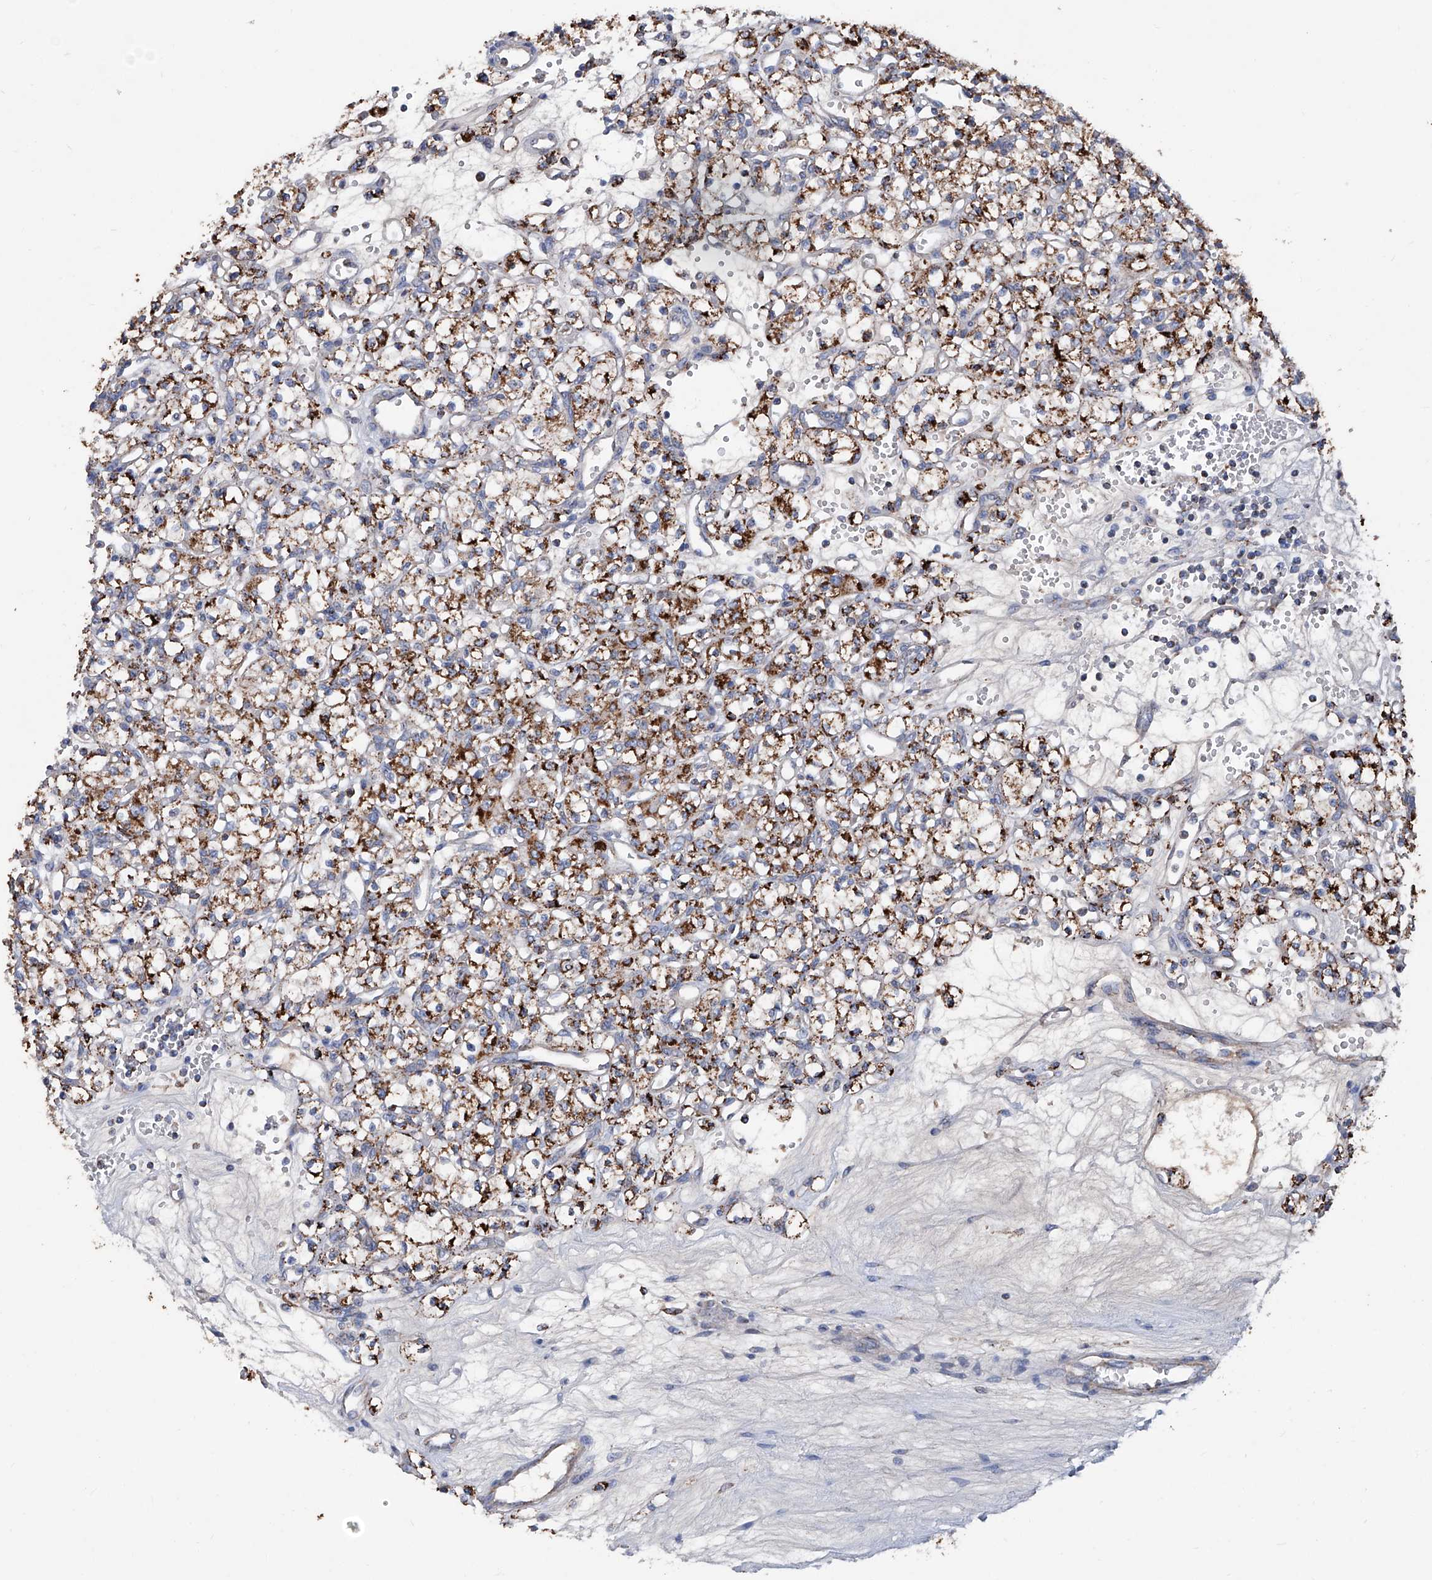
{"staining": {"intensity": "strong", "quantity": ">75%", "location": "cytoplasmic/membranous"}, "tissue": "renal cancer", "cell_type": "Tumor cells", "image_type": "cancer", "snomed": [{"axis": "morphology", "description": "Adenocarcinoma, NOS"}, {"axis": "topography", "description": "Kidney"}], "caption": "Protein staining of adenocarcinoma (renal) tissue displays strong cytoplasmic/membranous staining in about >75% of tumor cells.", "gene": "NHS", "patient": {"sex": "female", "age": 59}}